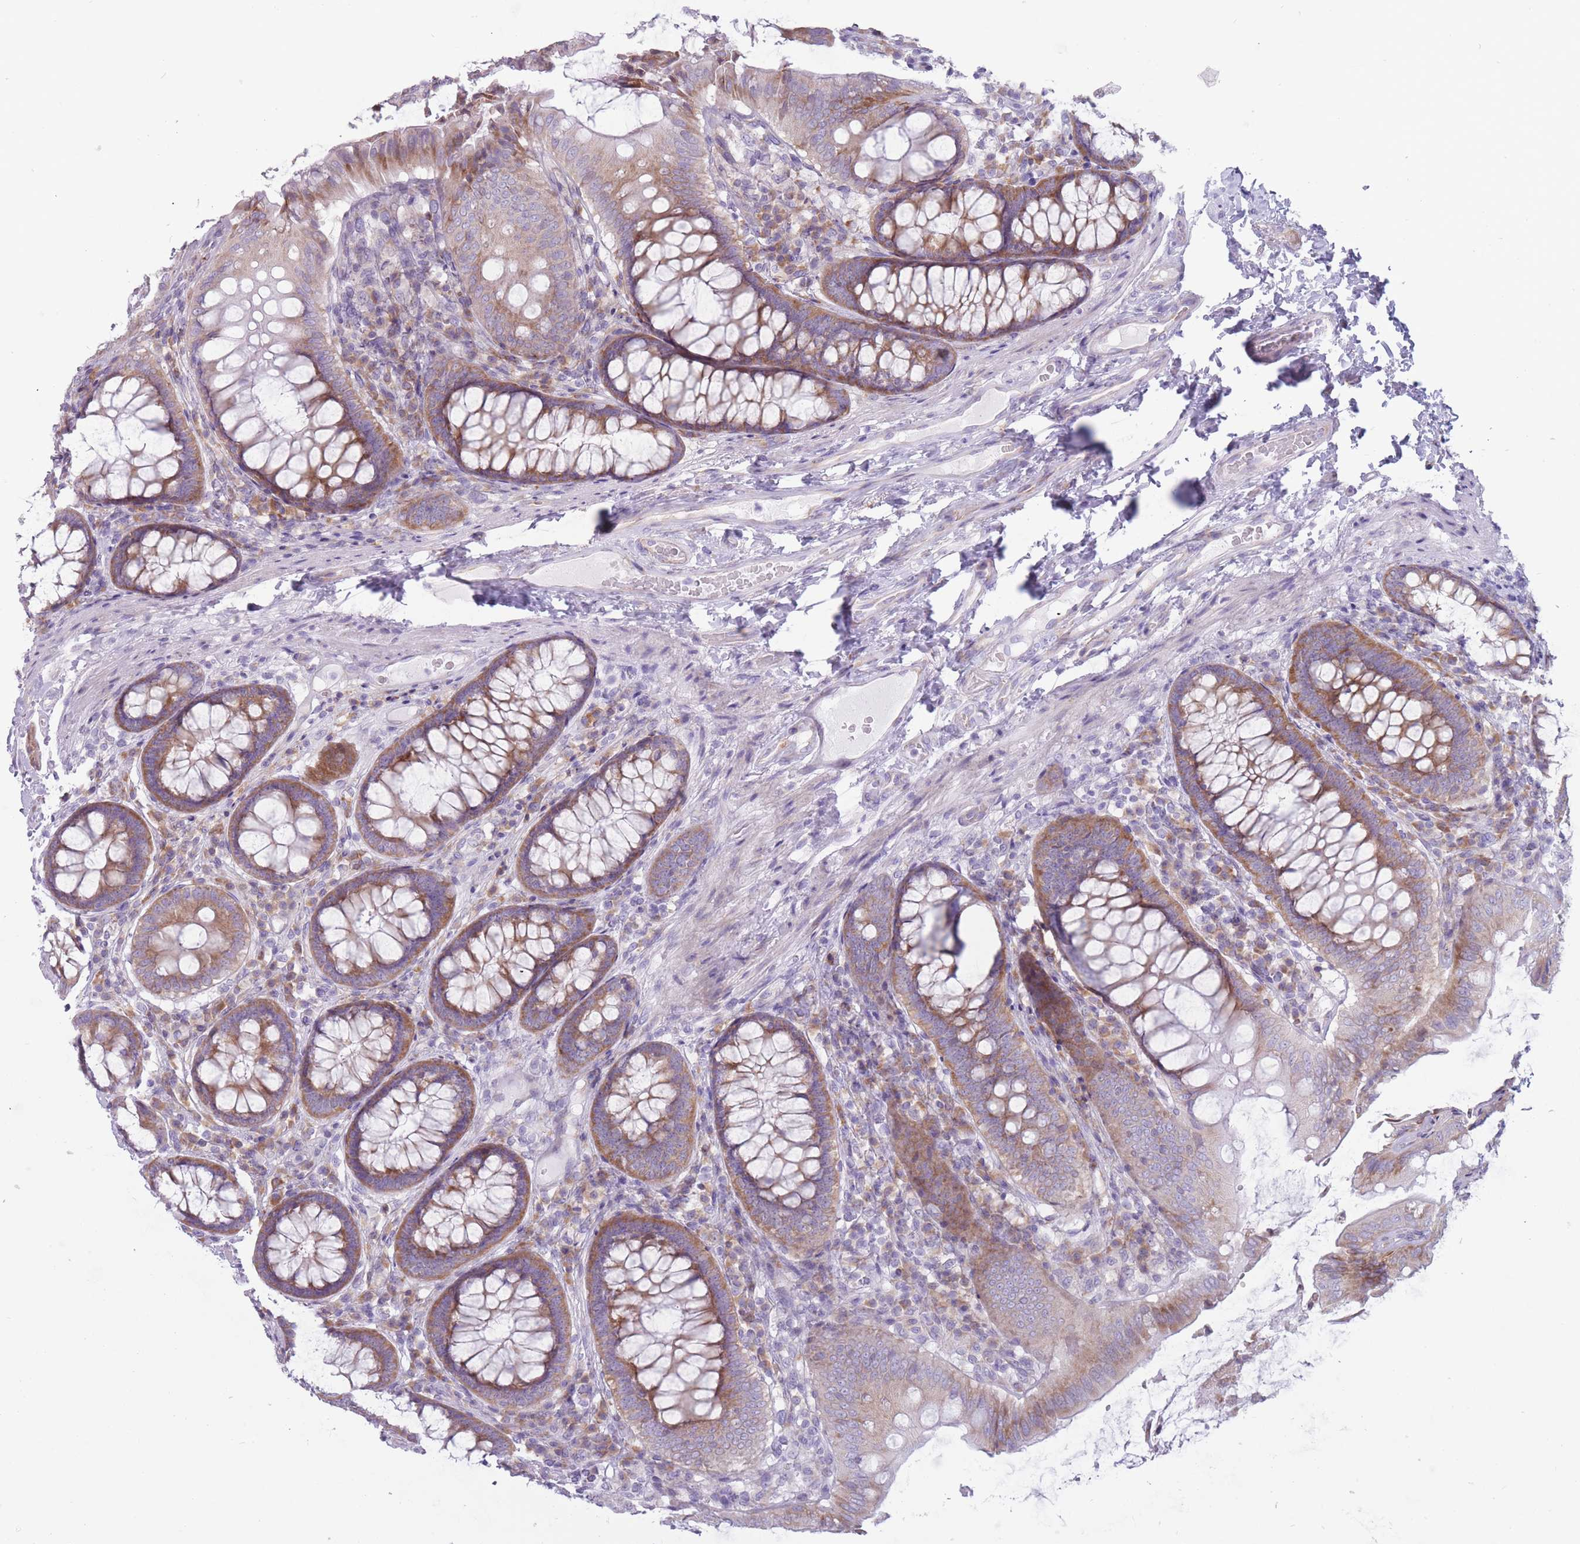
{"staining": {"intensity": "weak", "quantity": ">75%", "location": "cytoplasmic/membranous"}, "tissue": "colon", "cell_type": "Endothelial cells", "image_type": "normal", "snomed": [{"axis": "morphology", "description": "Normal tissue, NOS"}, {"axis": "topography", "description": "Colon"}], "caption": "Colon stained with IHC exhibits weak cytoplasmic/membranous staining in approximately >75% of endothelial cells. Nuclei are stained in blue.", "gene": "RPL18", "patient": {"sex": "male", "age": 84}}